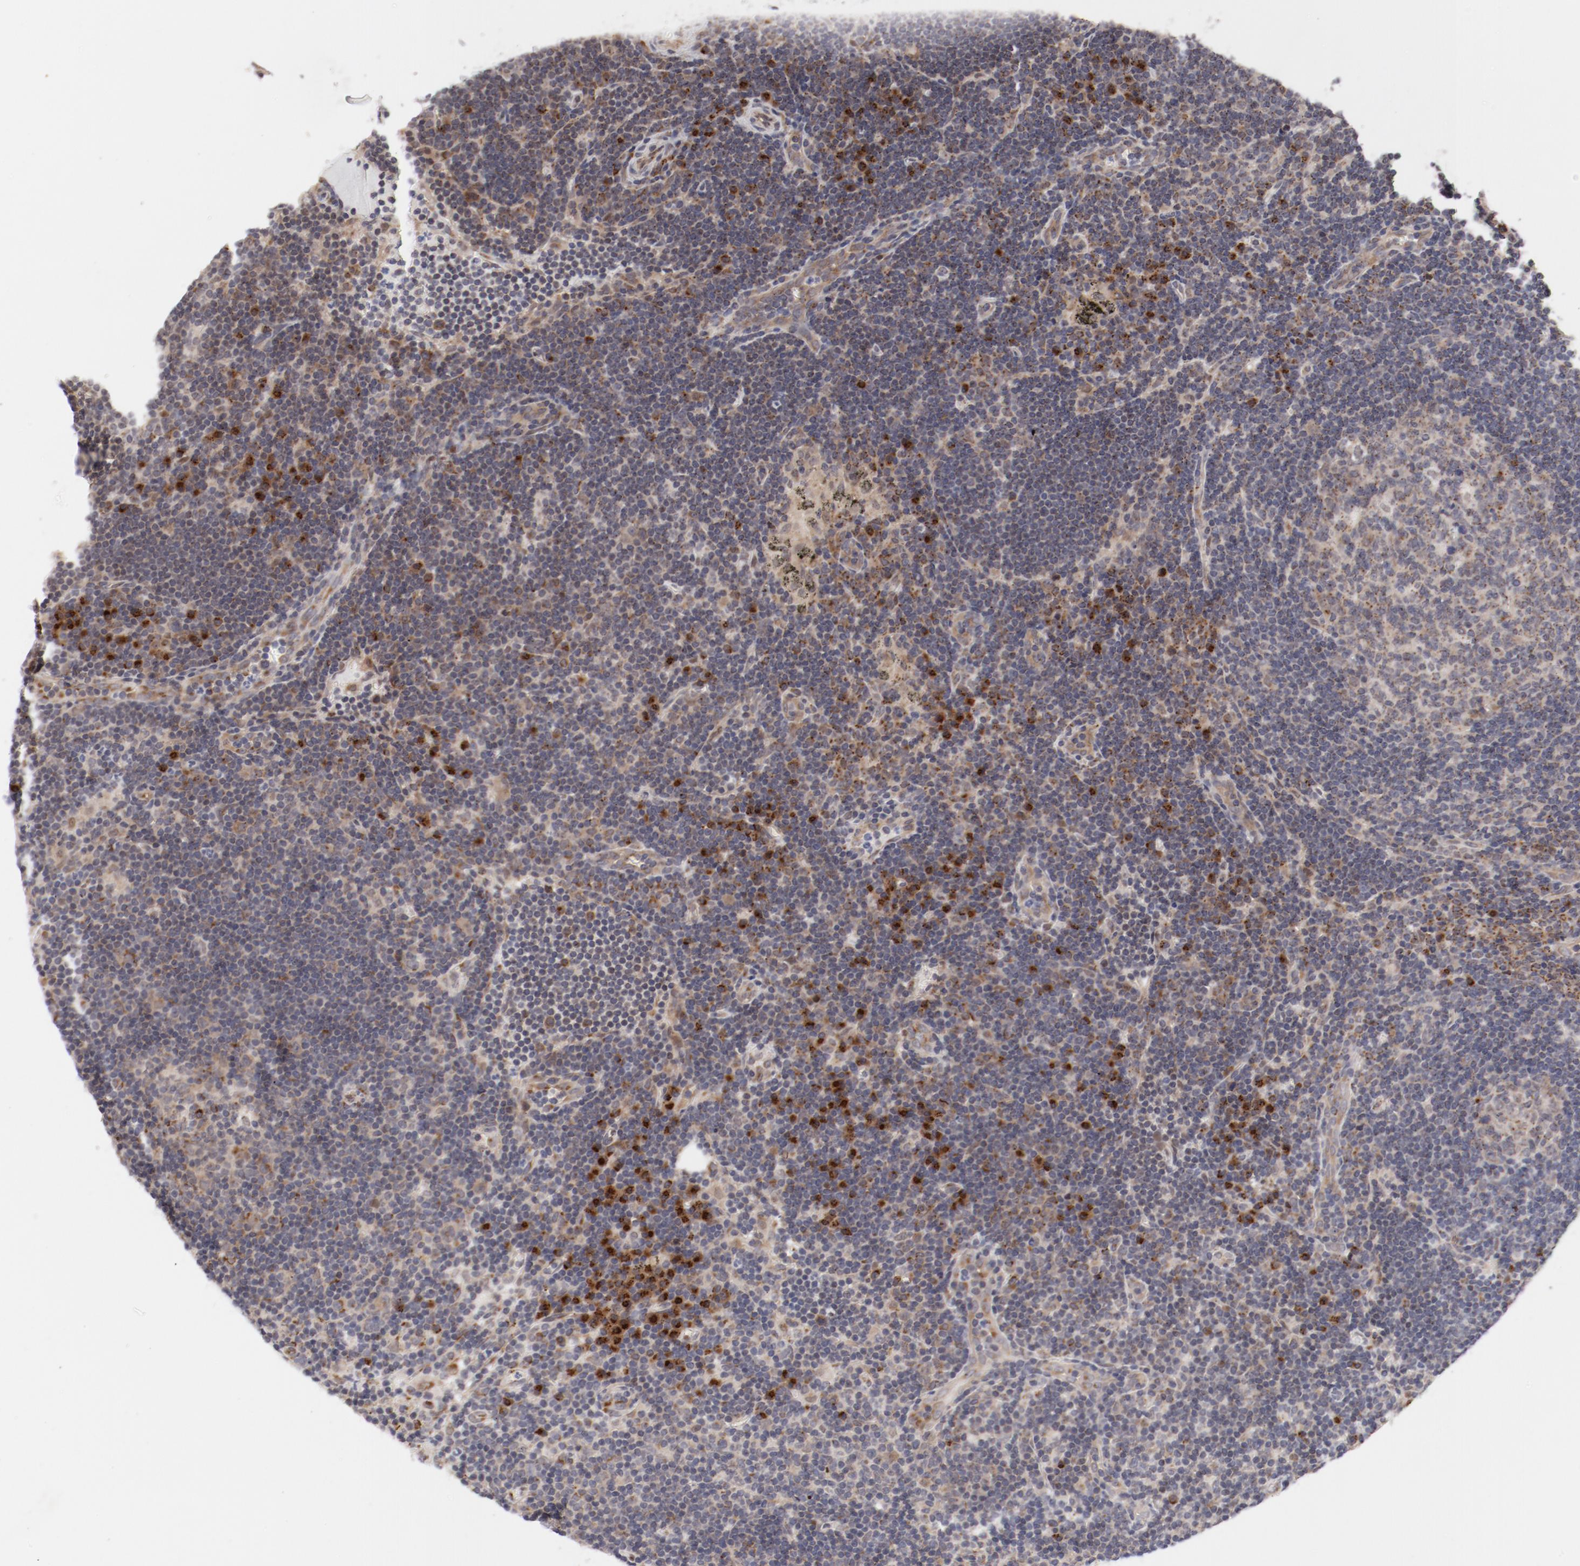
{"staining": {"intensity": "weak", "quantity": "<25%", "location": "cytoplasmic/membranous"}, "tissue": "lymph node", "cell_type": "Germinal center cells", "image_type": "normal", "snomed": [{"axis": "morphology", "description": "Normal tissue, NOS"}, {"axis": "morphology", "description": "Squamous cell carcinoma, metastatic, NOS"}, {"axis": "topography", "description": "Lymph node"}], "caption": "Human lymph node stained for a protein using IHC exhibits no positivity in germinal center cells.", "gene": "RPL12", "patient": {"sex": "female", "age": 53}}